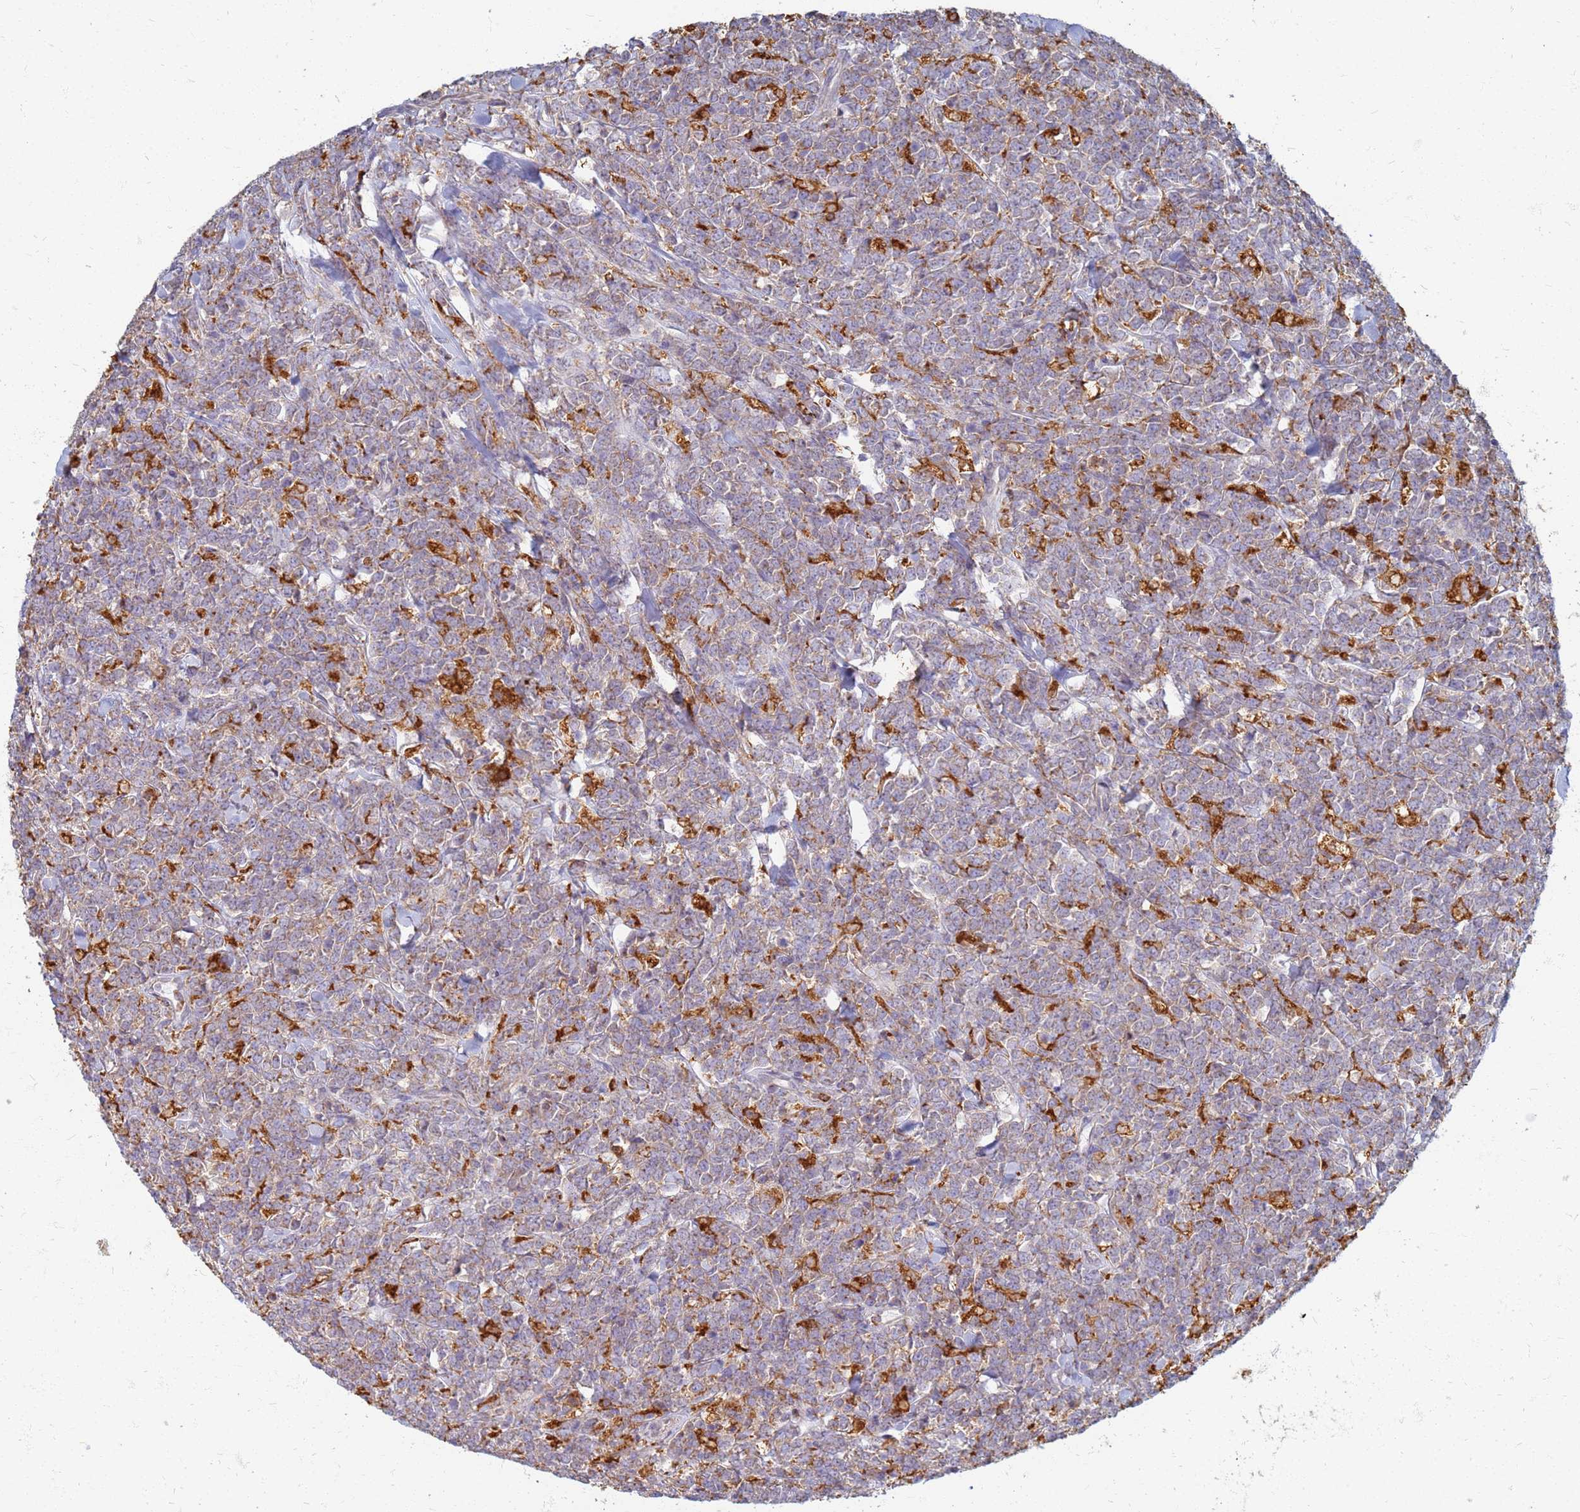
{"staining": {"intensity": "weak", "quantity": "<25%", "location": "cytoplasmic/membranous"}, "tissue": "lymphoma", "cell_type": "Tumor cells", "image_type": "cancer", "snomed": [{"axis": "morphology", "description": "Malignant lymphoma, non-Hodgkin's type, High grade"}, {"axis": "topography", "description": "Small intestine"}], "caption": "Immunohistochemistry of high-grade malignant lymphoma, non-Hodgkin's type displays no positivity in tumor cells.", "gene": "ATP6V1E1", "patient": {"sex": "male", "age": 8}}